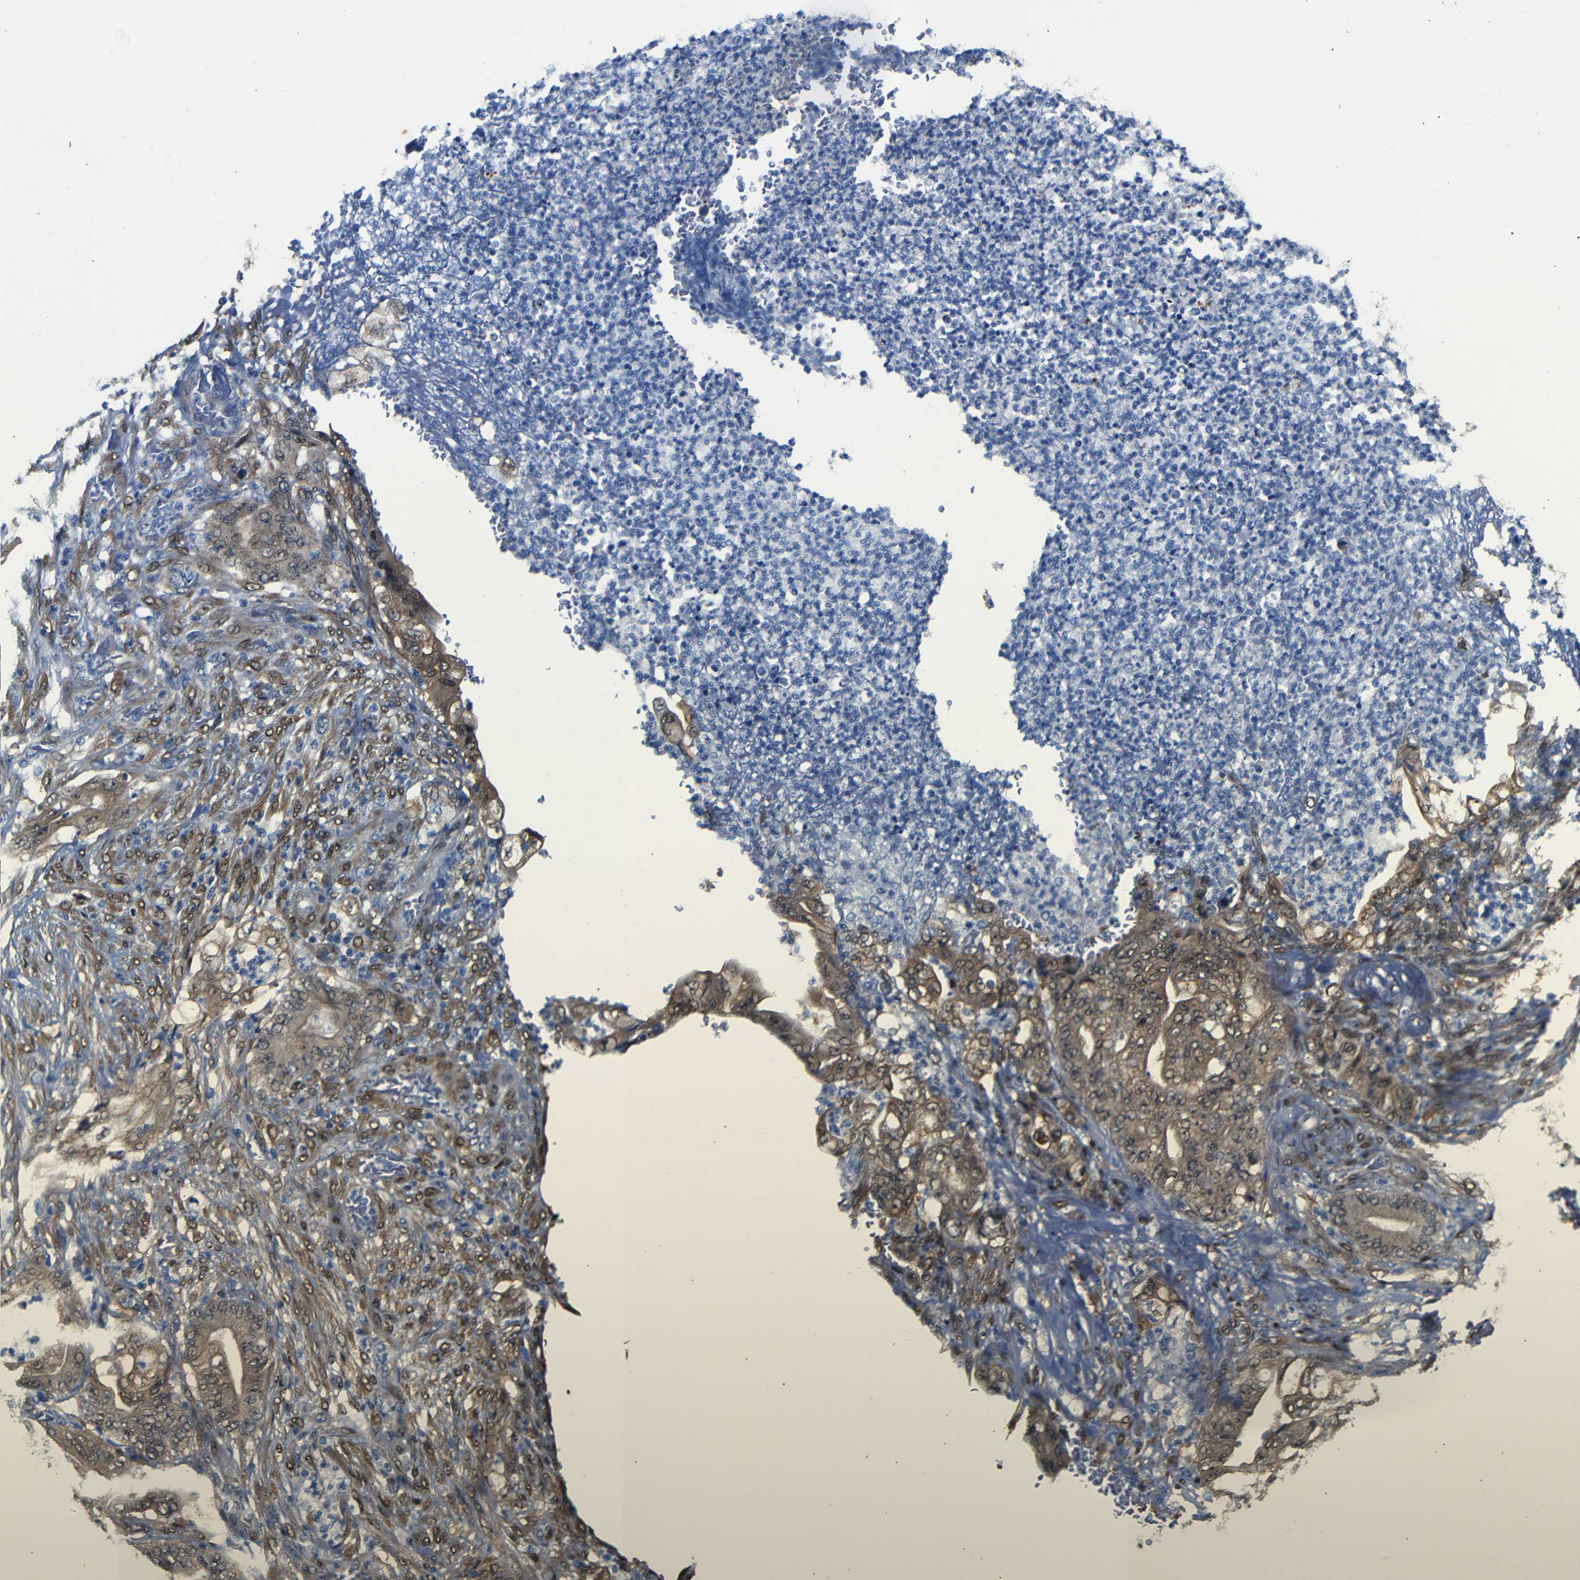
{"staining": {"intensity": "moderate", "quantity": ">75%", "location": "cytoplasmic/membranous,nuclear"}, "tissue": "stomach cancer", "cell_type": "Tumor cells", "image_type": "cancer", "snomed": [{"axis": "morphology", "description": "Adenocarcinoma, NOS"}, {"axis": "topography", "description": "Stomach"}], "caption": "This is a micrograph of immunohistochemistry staining of adenocarcinoma (stomach), which shows moderate positivity in the cytoplasmic/membranous and nuclear of tumor cells.", "gene": "YAP1", "patient": {"sex": "female", "age": 73}}